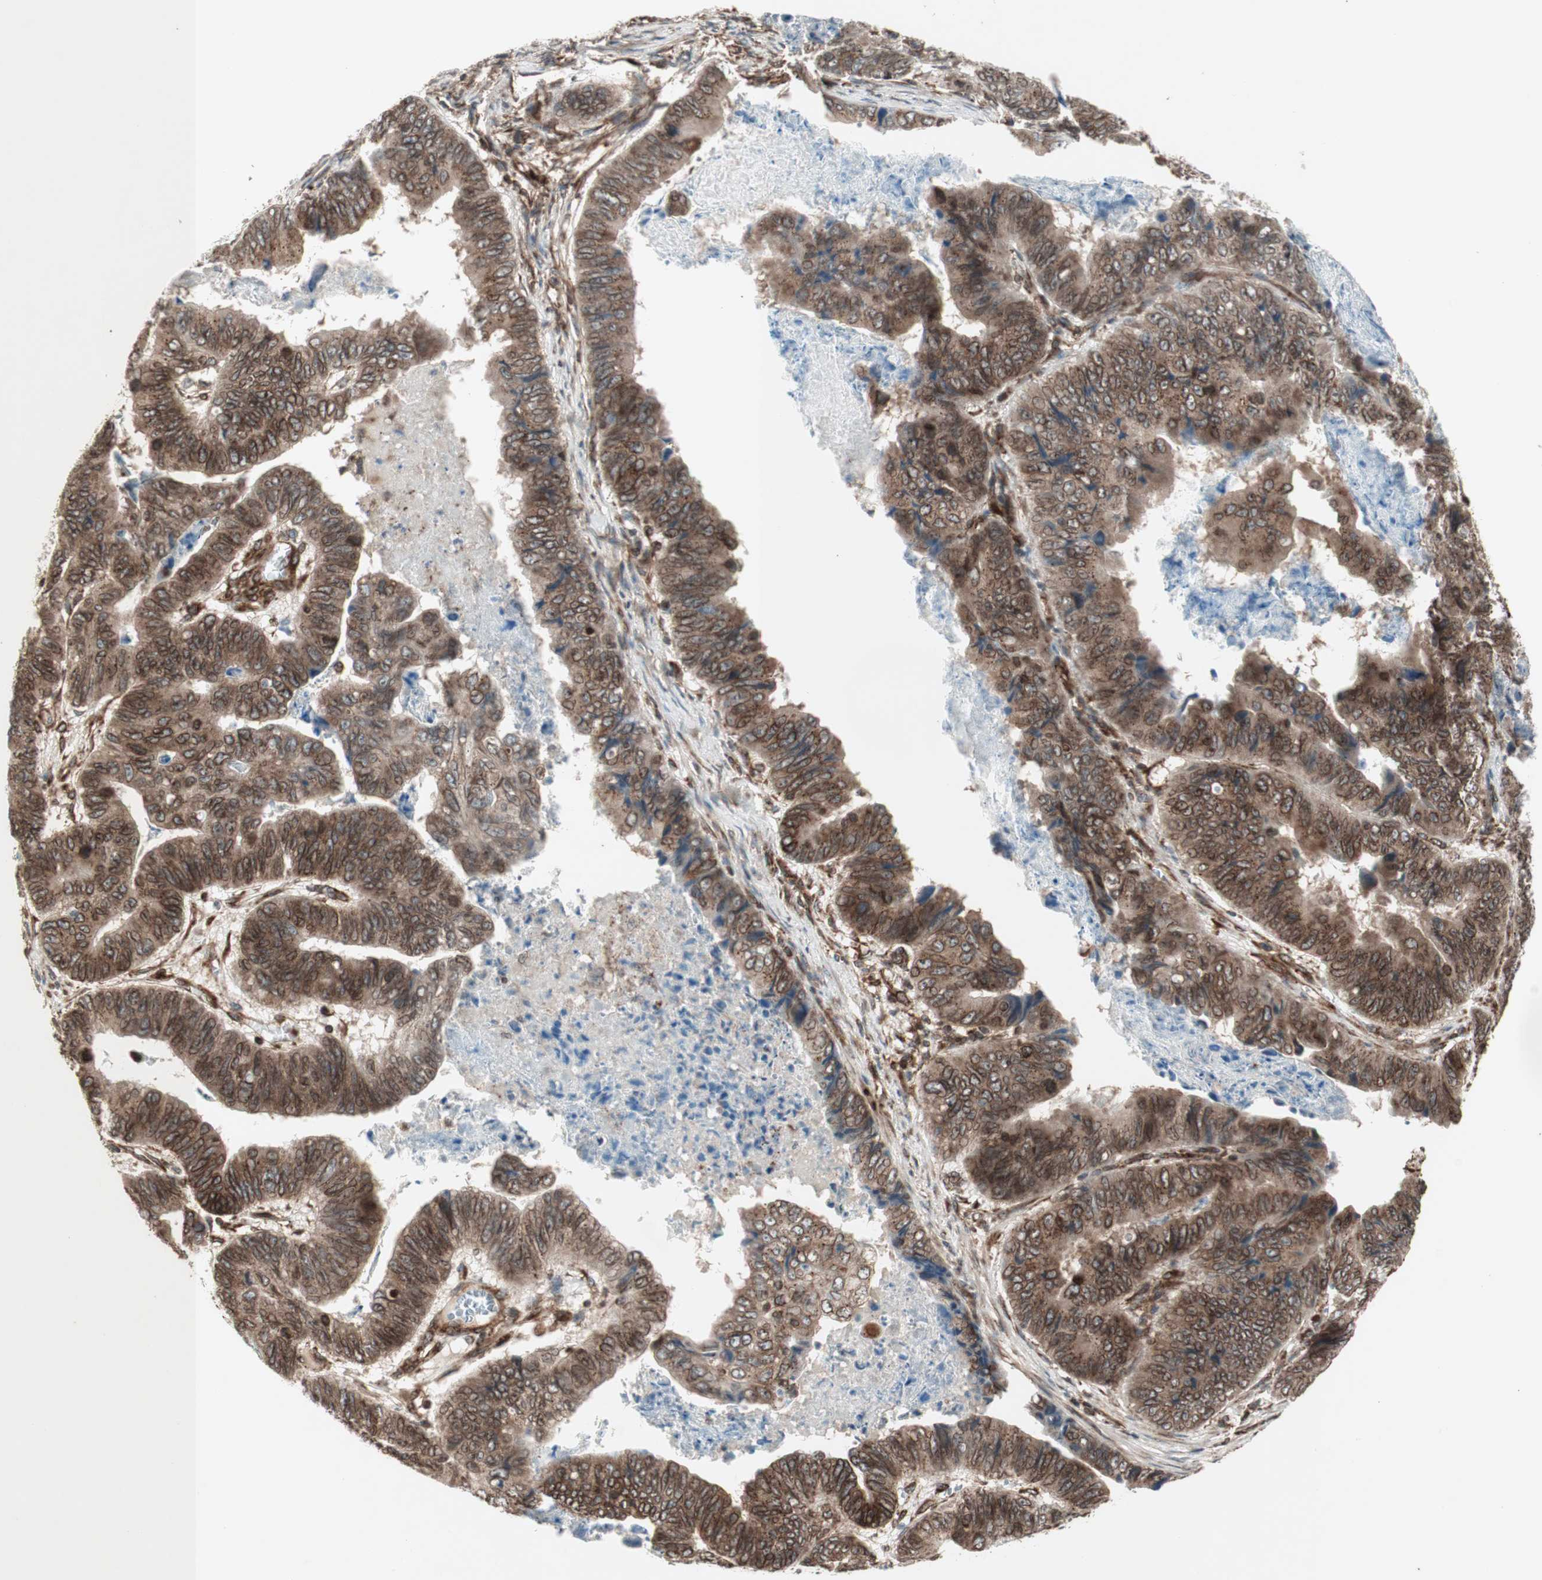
{"staining": {"intensity": "strong", "quantity": ">75%", "location": "cytoplasmic/membranous,nuclear"}, "tissue": "stomach cancer", "cell_type": "Tumor cells", "image_type": "cancer", "snomed": [{"axis": "morphology", "description": "Adenocarcinoma, NOS"}, {"axis": "topography", "description": "Stomach, lower"}], "caption": "Strong cytoplasmic/membranous and nuclear protein staining is identified in approximately >75% of tumor cells in stomach cancer (adenocarcinoma). (brown staining indicates protein expression, while blue staining denotes nuclei).", "gene": "NUP62", "patient": {"sex": "male", "age": 77}}